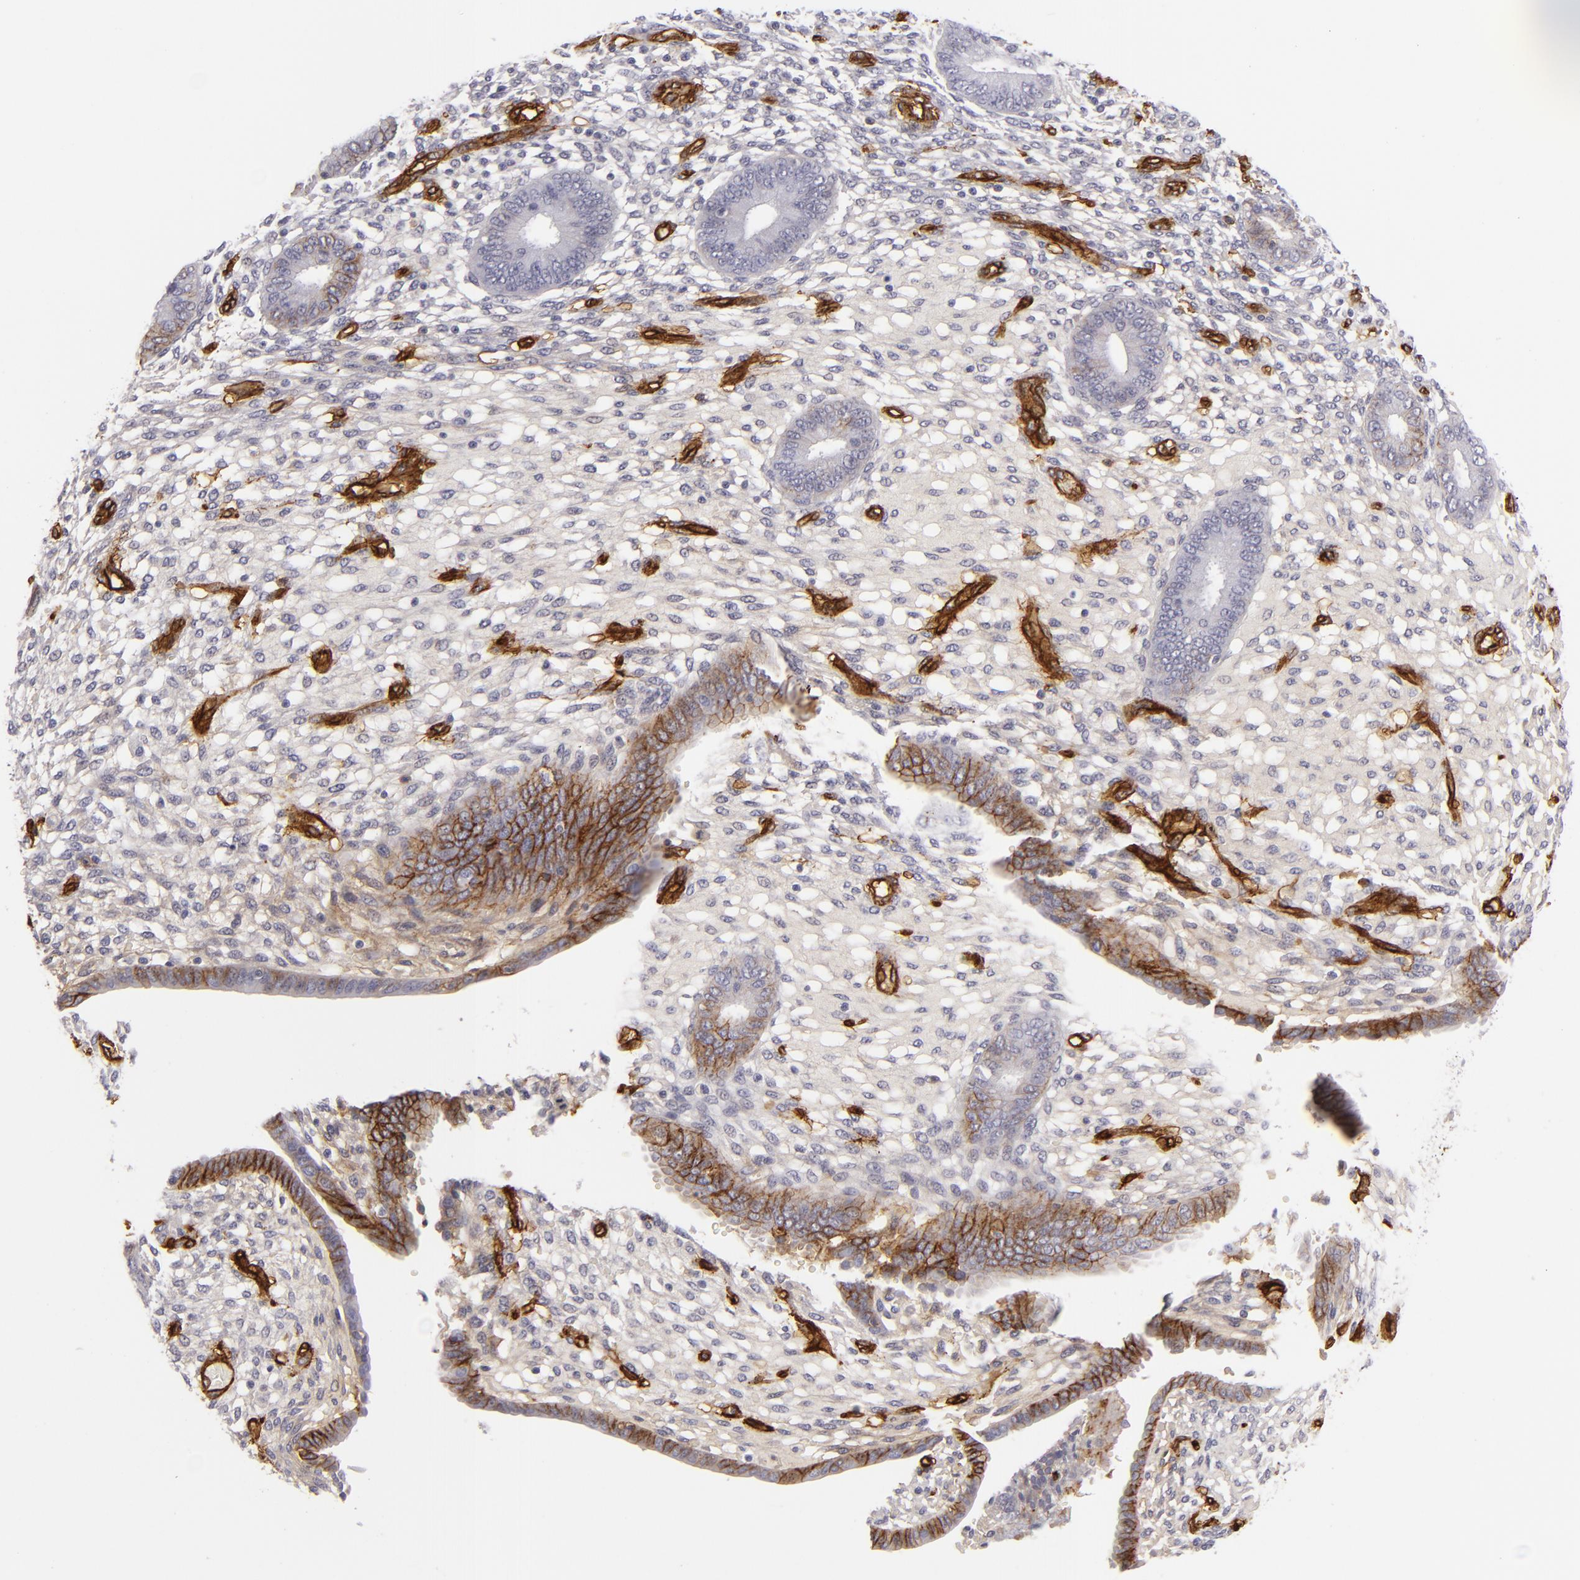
{"staining": {"intensity": "negative", "quantity": "none", "location": "none"}, "tissue": "endometrium", "cell_type": "Cells in endometrial stroma", "image_type": "normal", "snomed": [{"axis": "morphology", "description": "Normal tissue, NOS"}, {"axis": "topography", "description": "Endometrium"}], "caption": "Cells in endometrial stroma show no significant protein staining in unremarkable endometrium.", "gene": "MCAM", "patient": {"sex": "female", "age": 42}}